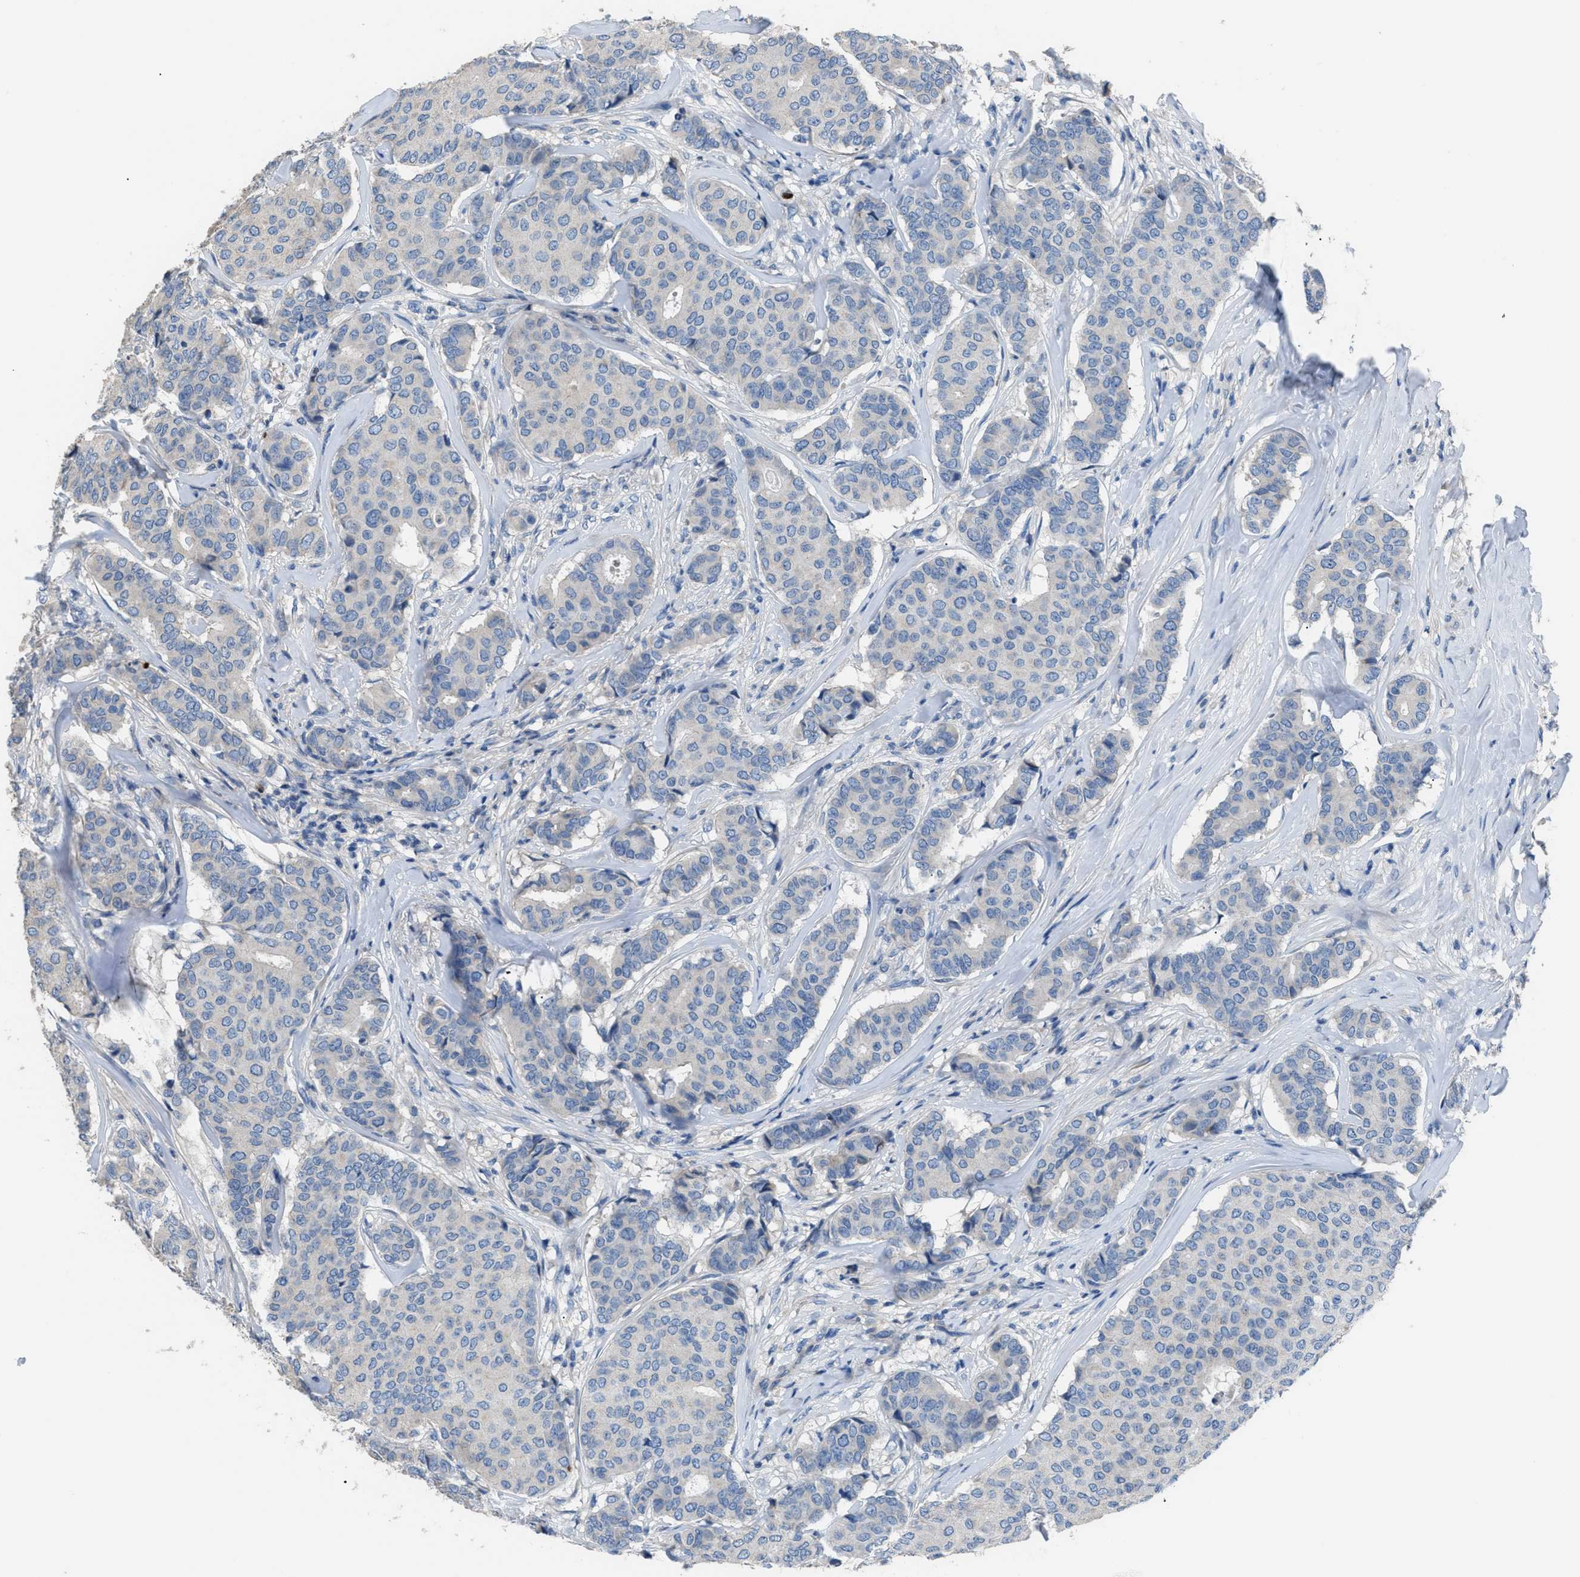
{"staining": {"intensity": "negative", "quantity": "none", "location": "none"}, "tissue": "breast cancer", "cell_type": "Tumor cells", "image_type": "cancer", "snomed": [{"axis": "morphology", "description": "Duct carcinoma"}, {"axis": "topography", "description": "Breast"}], "caption": "Immunohistochemistry micrograph of neoplastic tissue: human breast infiltrating ductal carcinoma stained with DAB (3,3'-diaminobenzidine) exhibits no significant protein expression in tumor cells.", "gene": "SGCZ", "patient": {"sex": "female", "age": 75}}